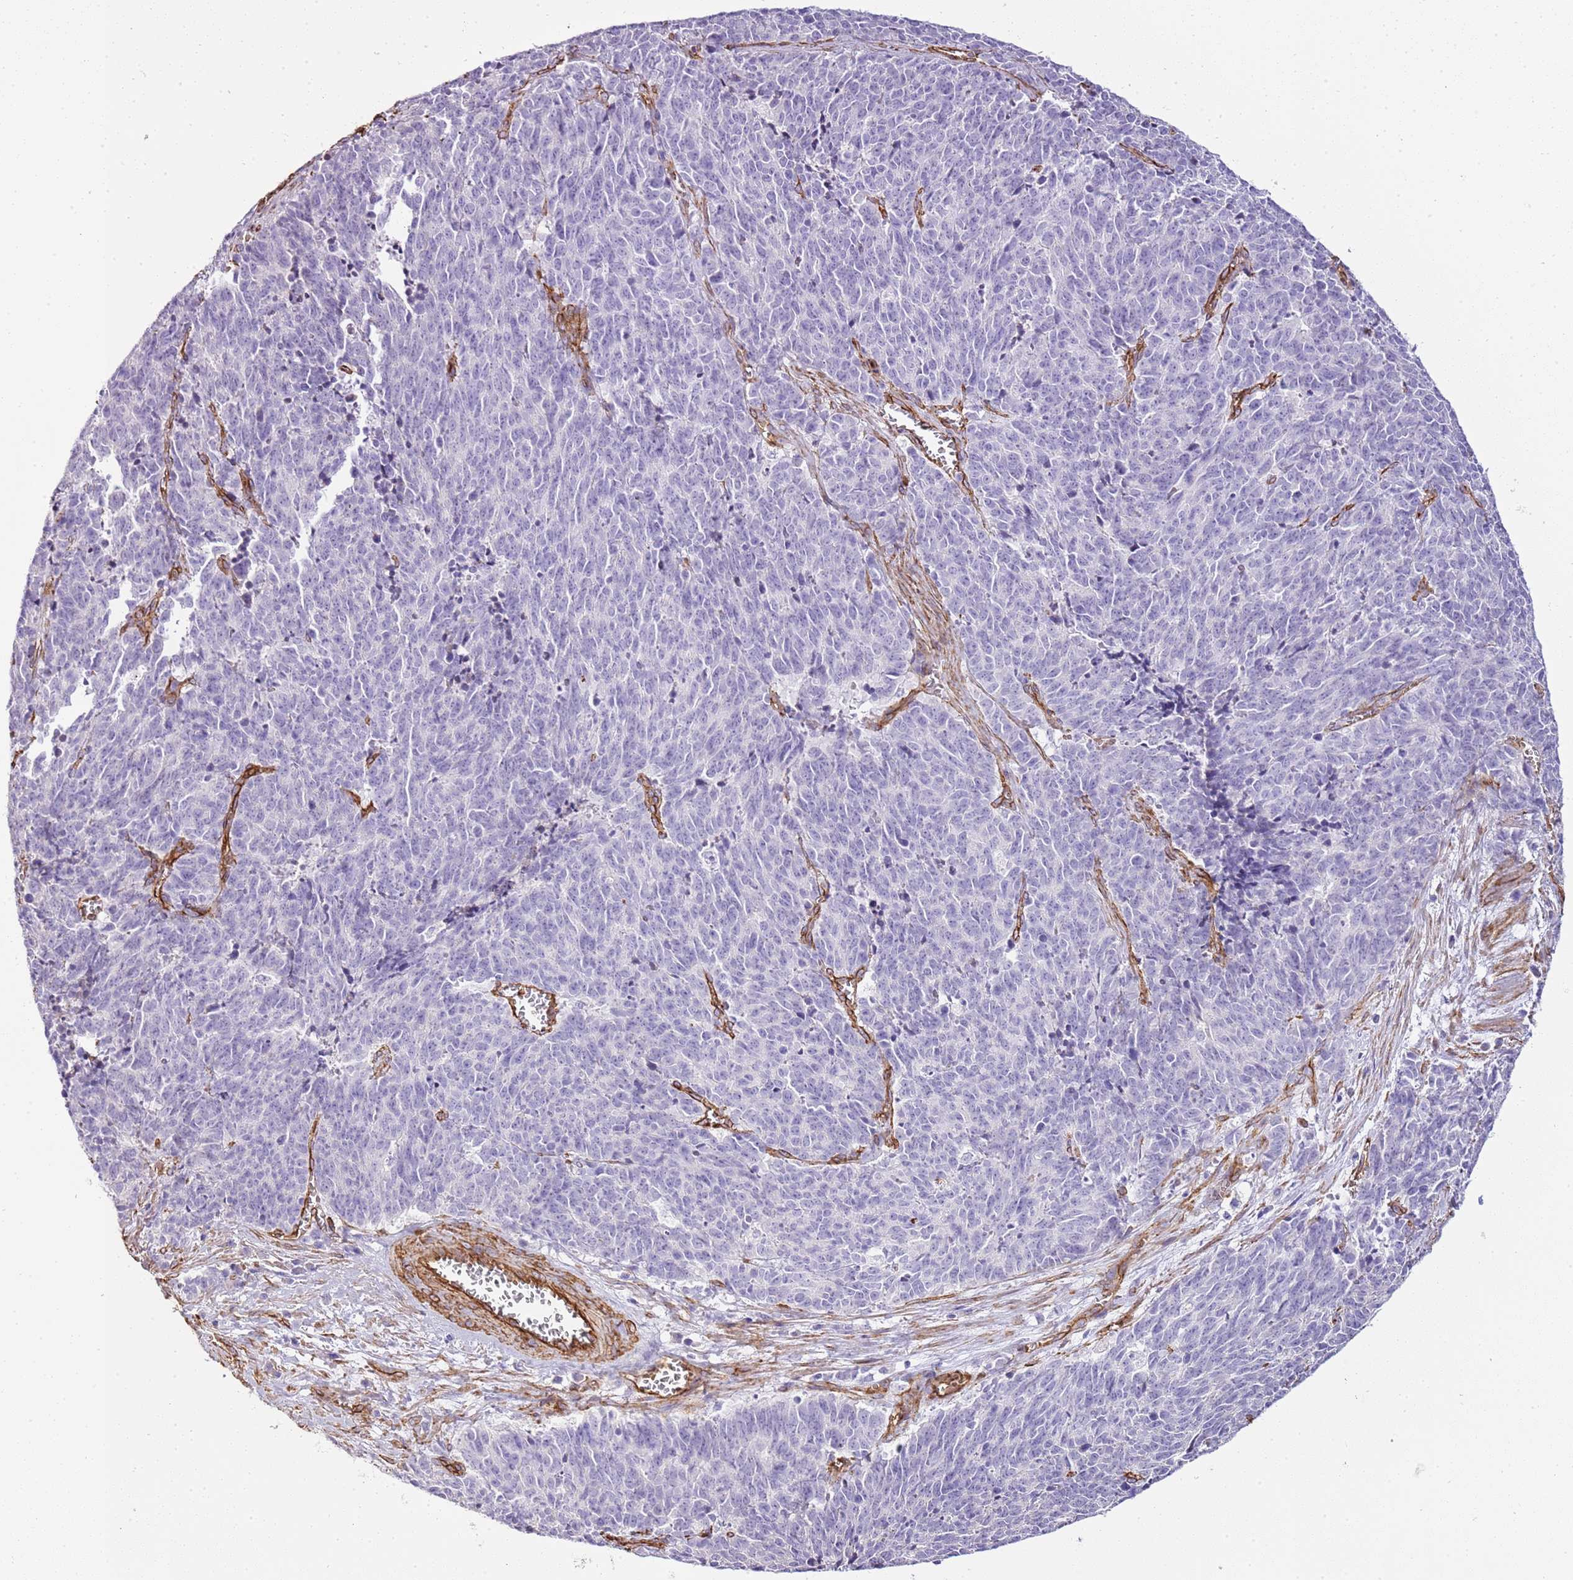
{"staining": {"intensity": "negative", "quantity": "none", "location": "none"}, "tissue": "cervical cancer", "cell_type": "Tumor cells", "image_type": "cancer", "snomed": [{"axis": "morphology", "description": "Squamous cell carcinoma, NOS"}, {"axis": "topography", "description": "Cervix"}], "caption": "Tumor cells are negative for brown protein staining in cervical cancer.", "gene": "CTDSPL", "patient": {"sex": "female", "age": 29}}